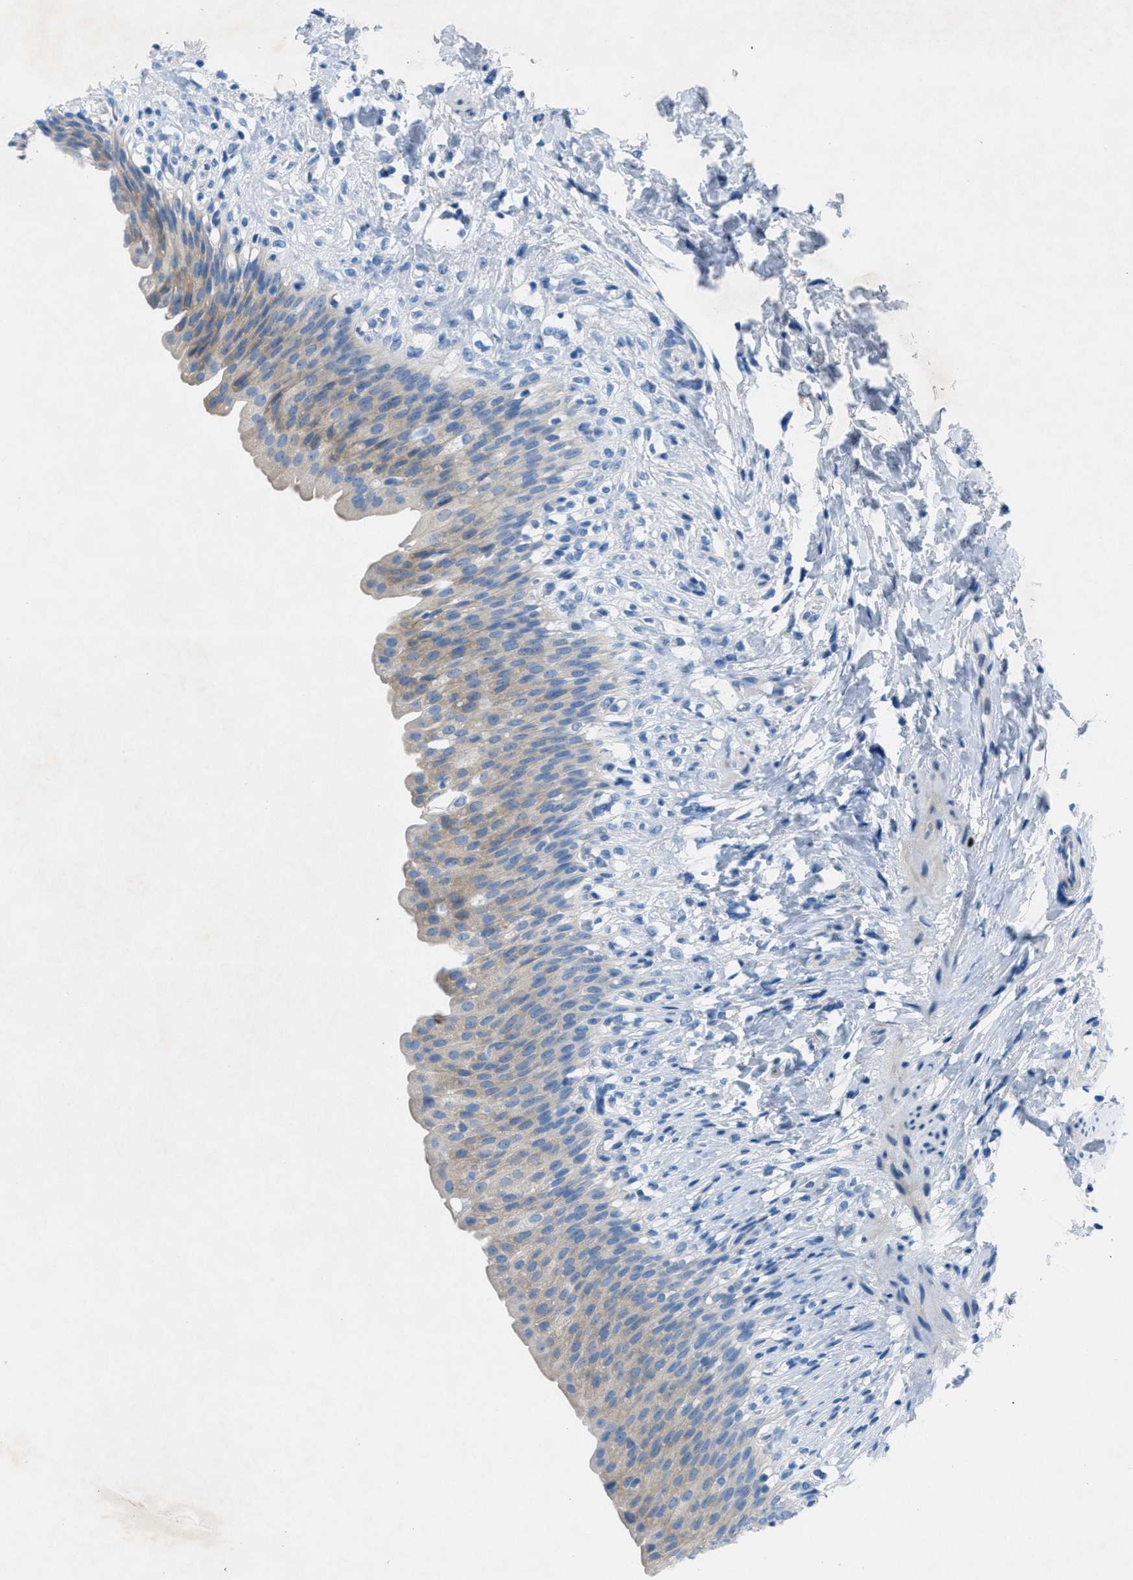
{"staining": {"intensity": "weak", "quantity": "25%-75%", "location": "cytoplasmic/membranous"}, "tissue": "urinary bladder", "cell_type": "Urothelial cells", "image_type": "normal", "snomed": [{"axis": "morphology", "description": "Normal tissue, NOS"}, {"axis": "topography", "description": "Urinary bladder"}], "caption": "Urinary bladder stained with DAB IHC demonstrates low levels of weak cytoplasmic/membranous positivity in about 25%-75% of urothelial cells. The staining was performed using DAB (3,3'-diaminobenzidine) to visualize the protein expression in brown, while the nuclei were stained in blue with hematoxylin (Magnification: 20x).", "gene": "GALNT17", "patient": {"sex": "female", "age": 79}}